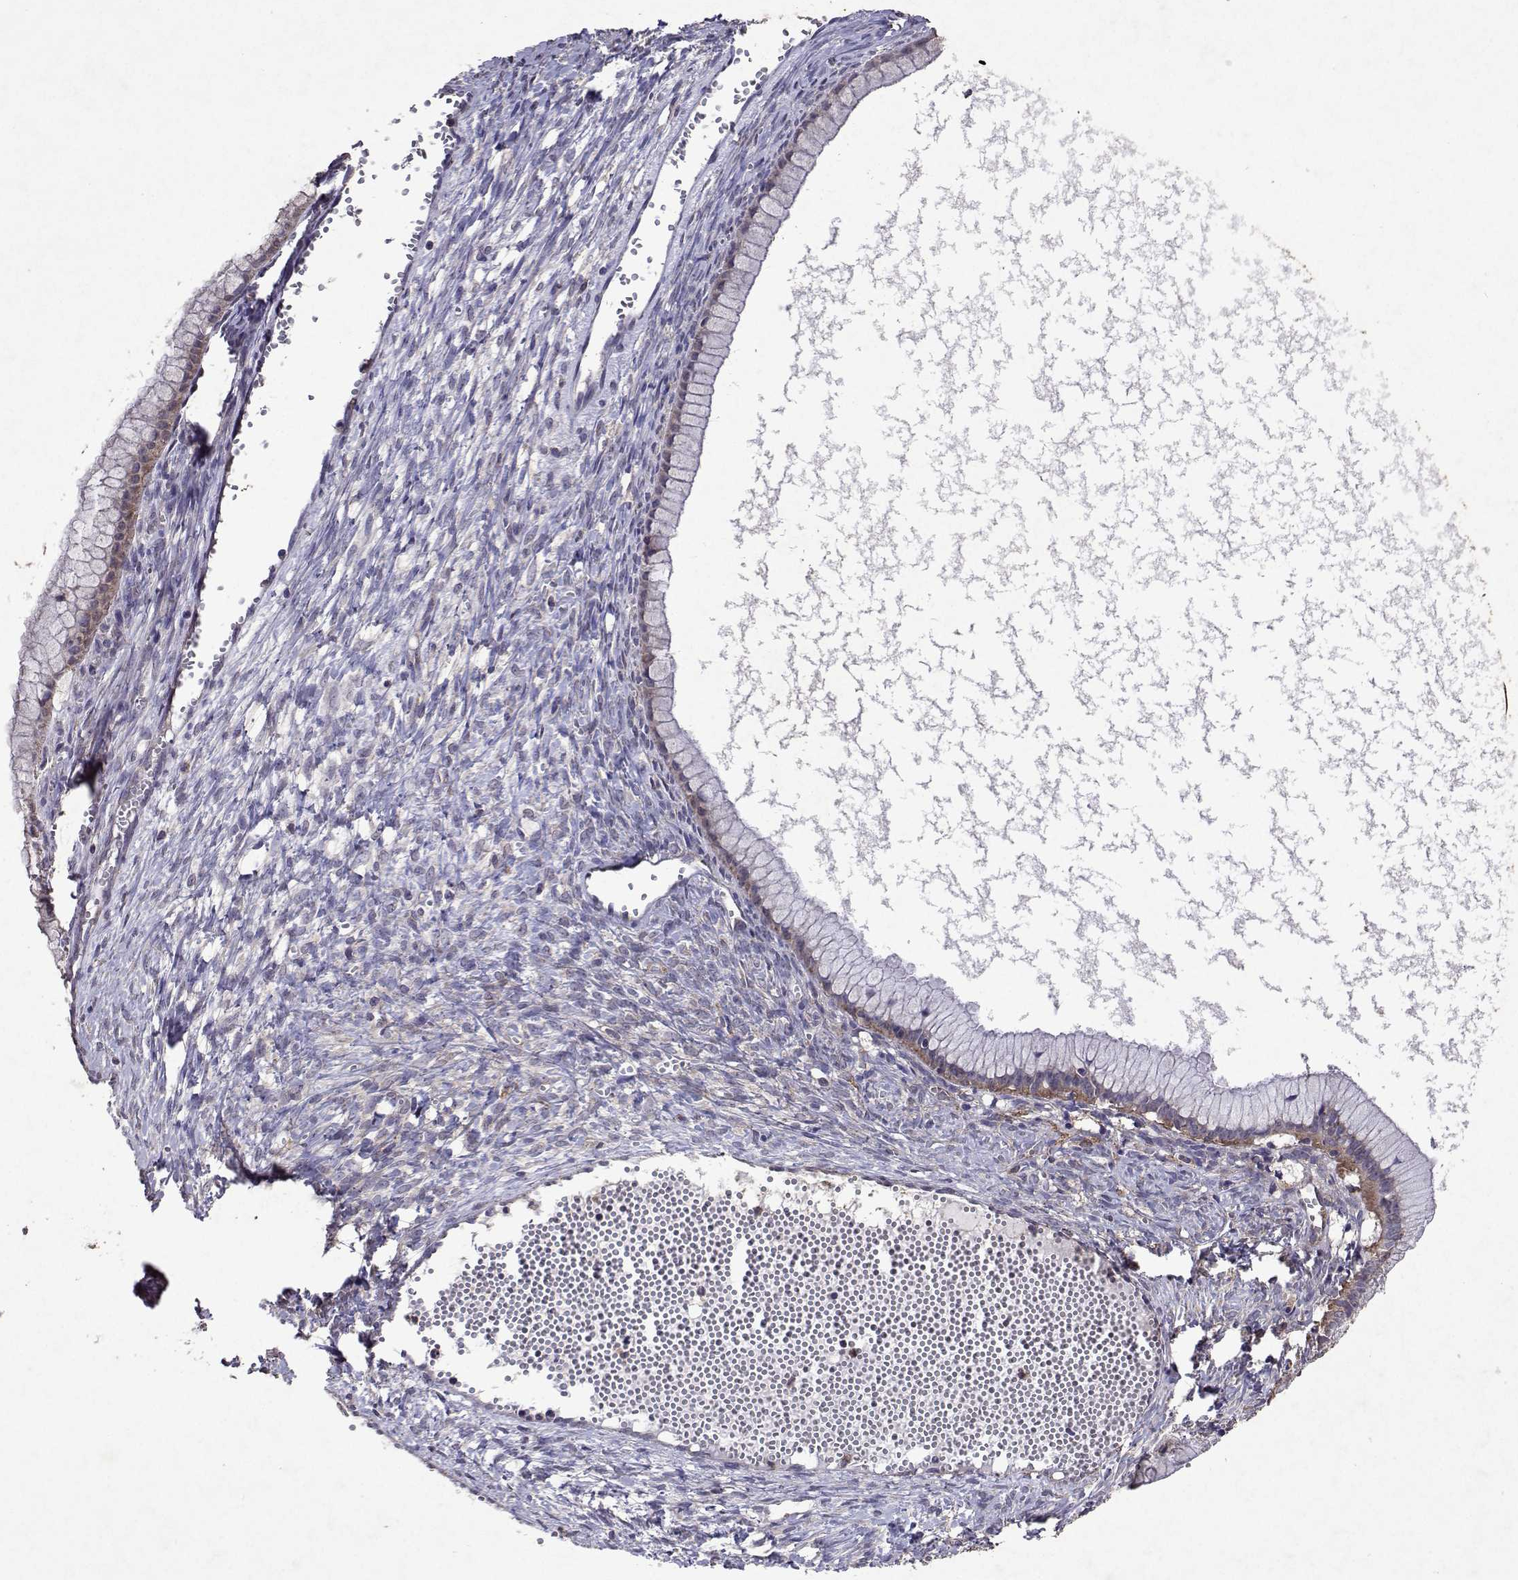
{"staining": {"intensity": "moderate", "quantity": "<25%", "location": "cytoplasmic/membranous"}, "tissue": "ovarian cancer", "cell_type": "Tumor cells", "image_type": "cancer", "snomed": [{"axis": "morphology", "description": "Cystadenocarcinoma, mucinous, NOS"}, {"axis": "topography", "description": "Ovary"}], "caption": "Mucinous cystadenocarcinoma (ovarian) stained for a protein (brown) exhibits moderate cytoplasmic/membranous positive positivity in approximately <25% of tumor cells.", "gene": "TARBP2", "patient": {"sex": "female", "age": 41}}